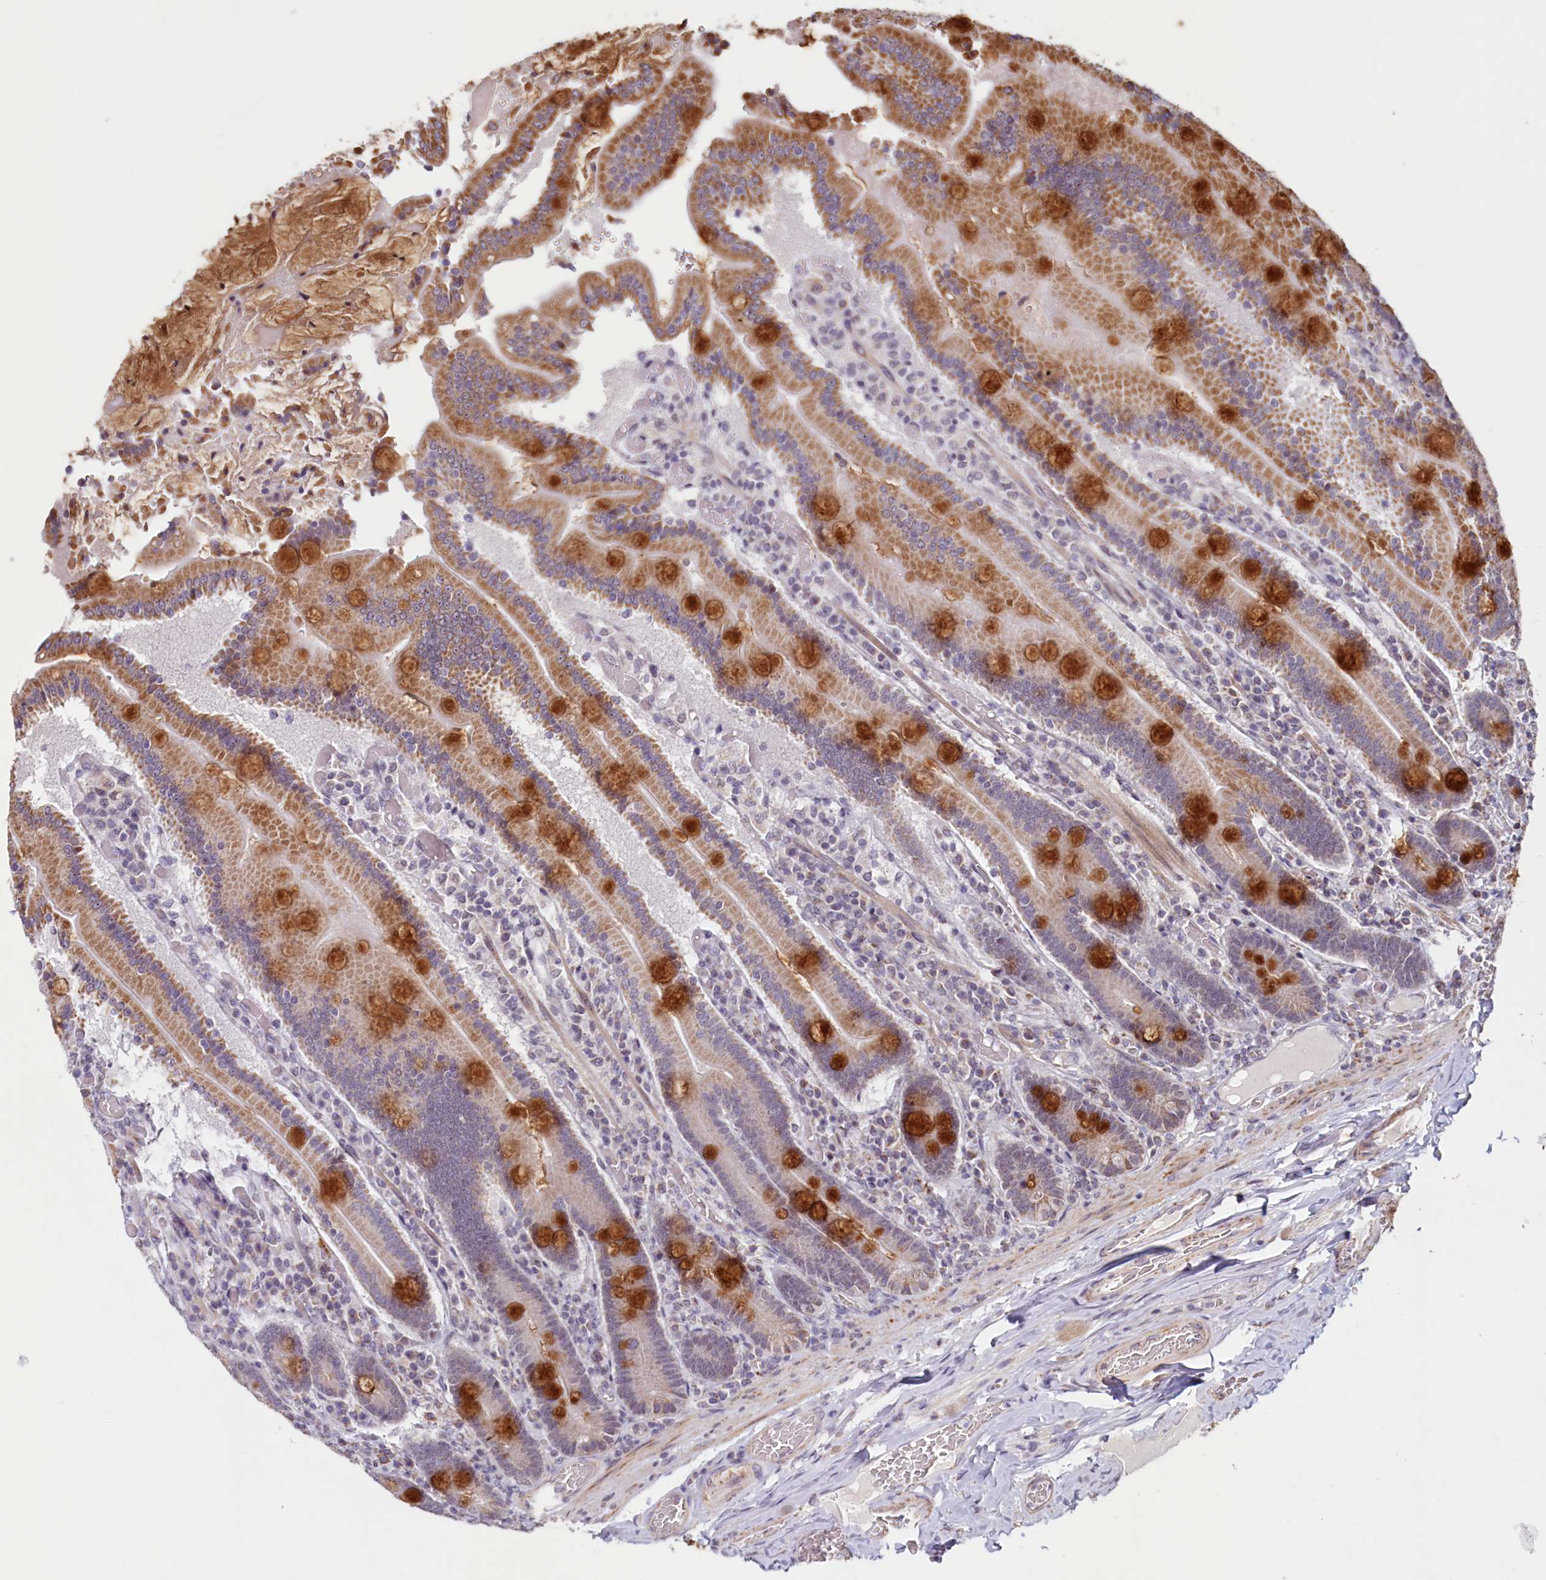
{"staining": {"intensity": "strong", "quantity": "25%-75%", "location": "cytoplasmic/membranous"}, "tissue": "duodenum", "cell_type": "Glandular cells", "image_type": "normal", "snomed": [{"axis": "morphology", "description": "Normal tissue, NOS"}, {"axis": "topography", "description": "Duodenum"}], "caption": "Immunohistochemistry (IHC) of benign human duodenum exhibits high levels of strong cytoplasmic/membranous positivity in about 25%-75% of glandular cells. Nuclei are stained in blue.", "gene": "PDE6D", "patient": {"sex": "female", "age": 62}}